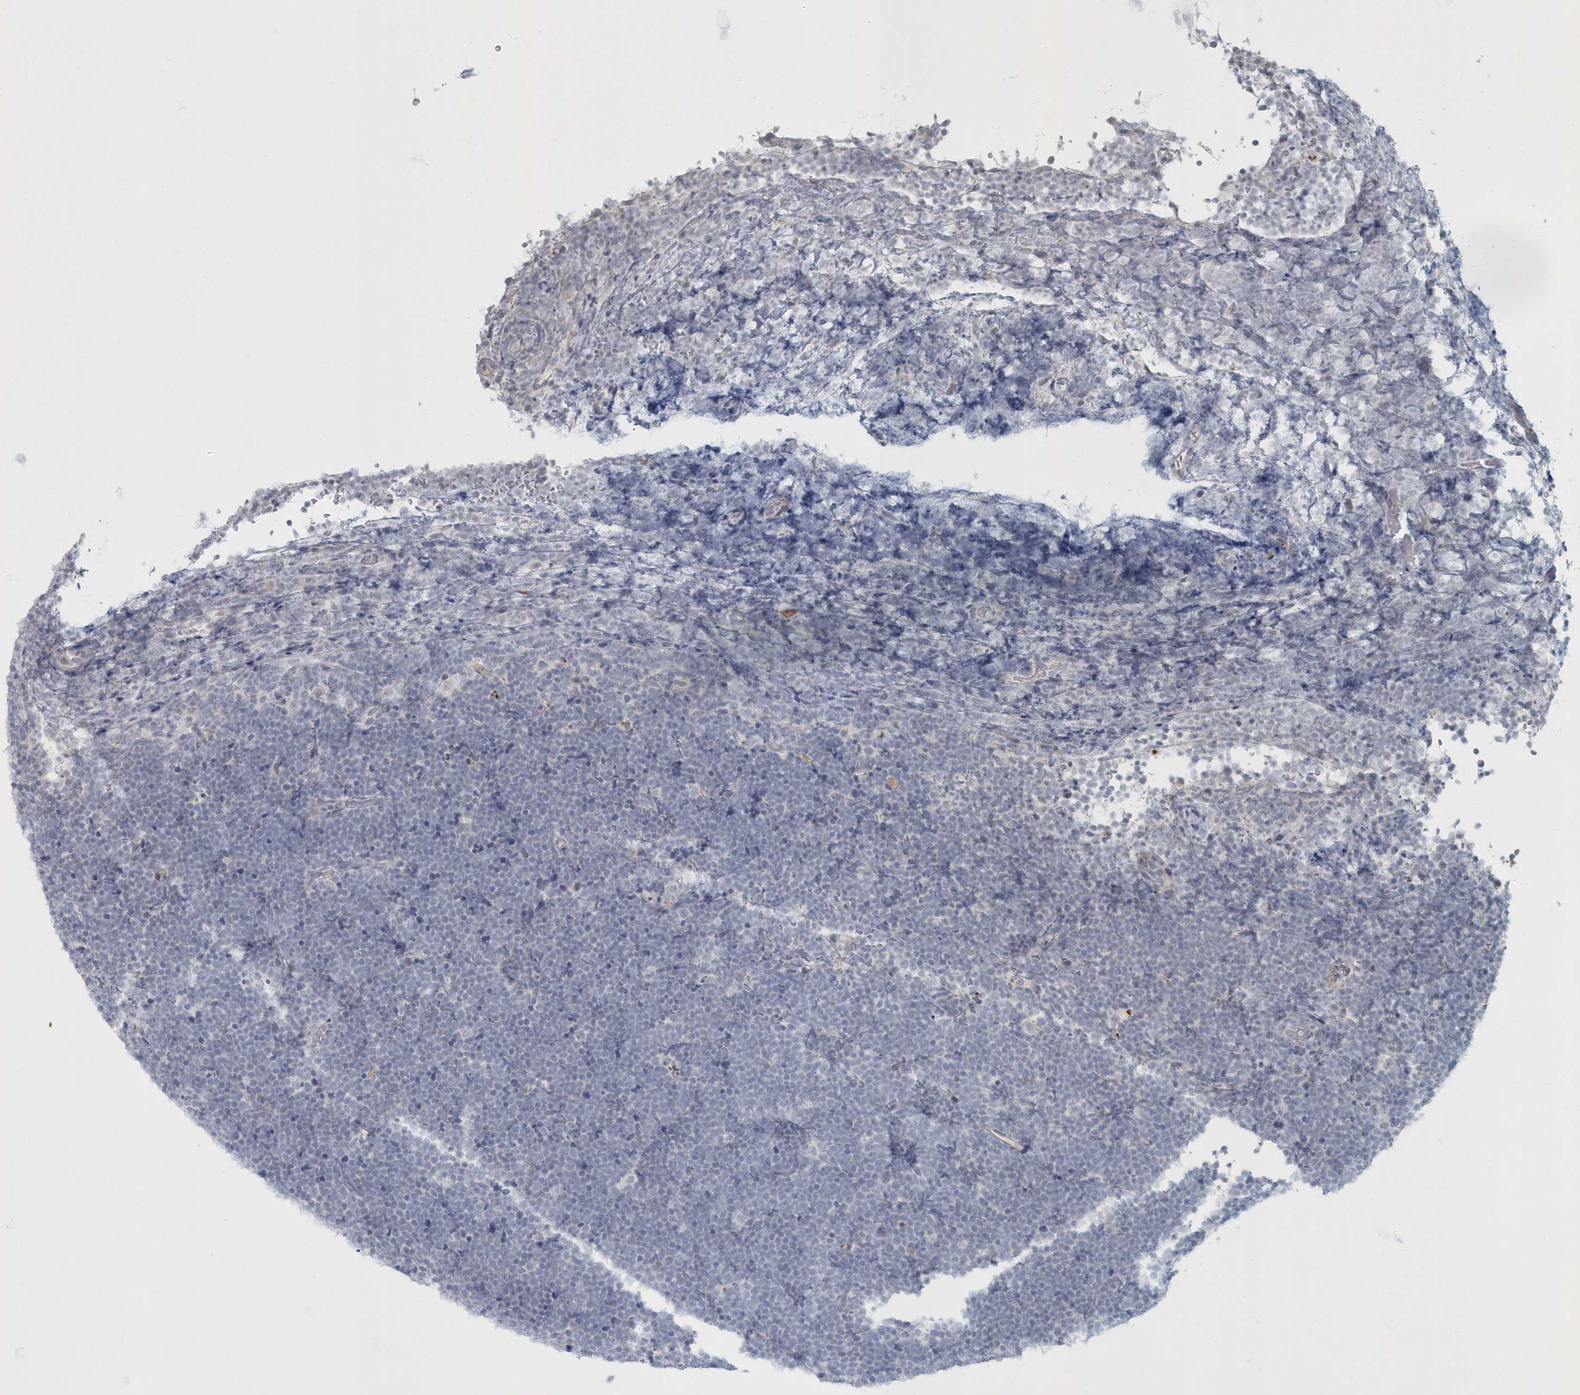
{"staining": {"intensity": "negative", "quantity": "none", "location": "none"}, "tissue": "lymphoma", "cell_type": "Tumor cells", "image_type": "cancer", "snomed": [{"axis": "morphology", "description": "Malignant lymphoma, non-Hodgkin's type, High grade"}, {"axis": "topography", "description": "Lymph node"}], "caption": "This is an immunohistochemistry (IHC) histopathology image of human high-grade malignant lymphoma, non-Hodgkin's type. There is no staining in tumor cells.", "gene": "MYOT", "patient": {"sex": "male", "age": 13}}